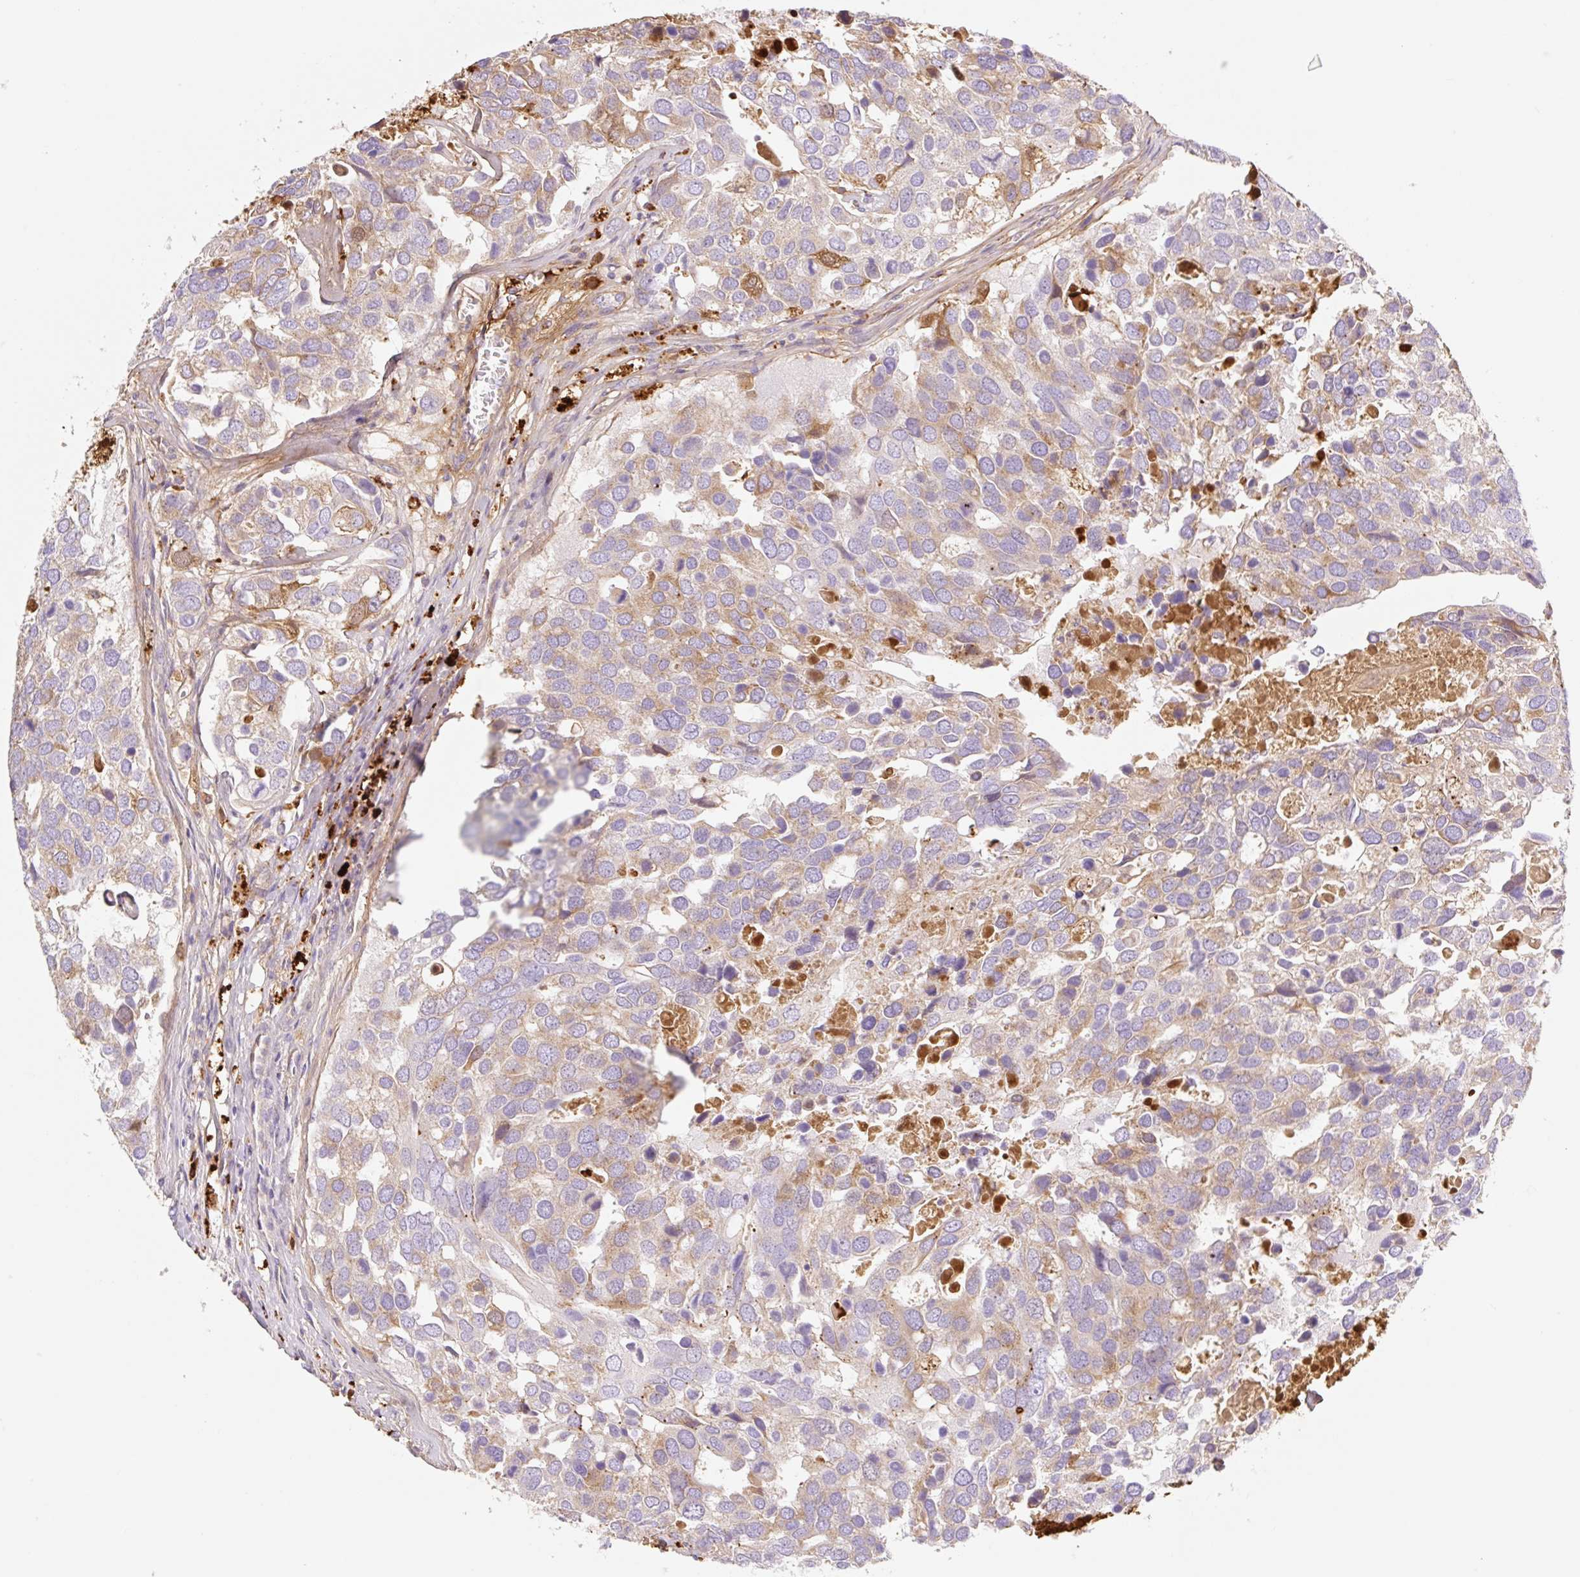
{"staining": {"intensity": "weak", "quantity": ">75%", "location": "cytoplasmic/membranous"}, "tissue": "breast cancer", "cell_type": "Tumor cells", "image_type": "cancer", "snomed": [{"axis": "morphology", "description": "Duct carcinoma"}, {"axis": "topography", "description": "Breast"}], "caption": "IHC (DAB (3,3'-diaminobenzidine)) staining of human breast cancer demonstrates weak cytoplasmic/membranous protein staining in about >75% of tumor cells. The protein of interest is shown in brown color, while the nuclei are stained blue.", "gene": "CLEC3A", "patient": {"sex": "female", "age": 83}}